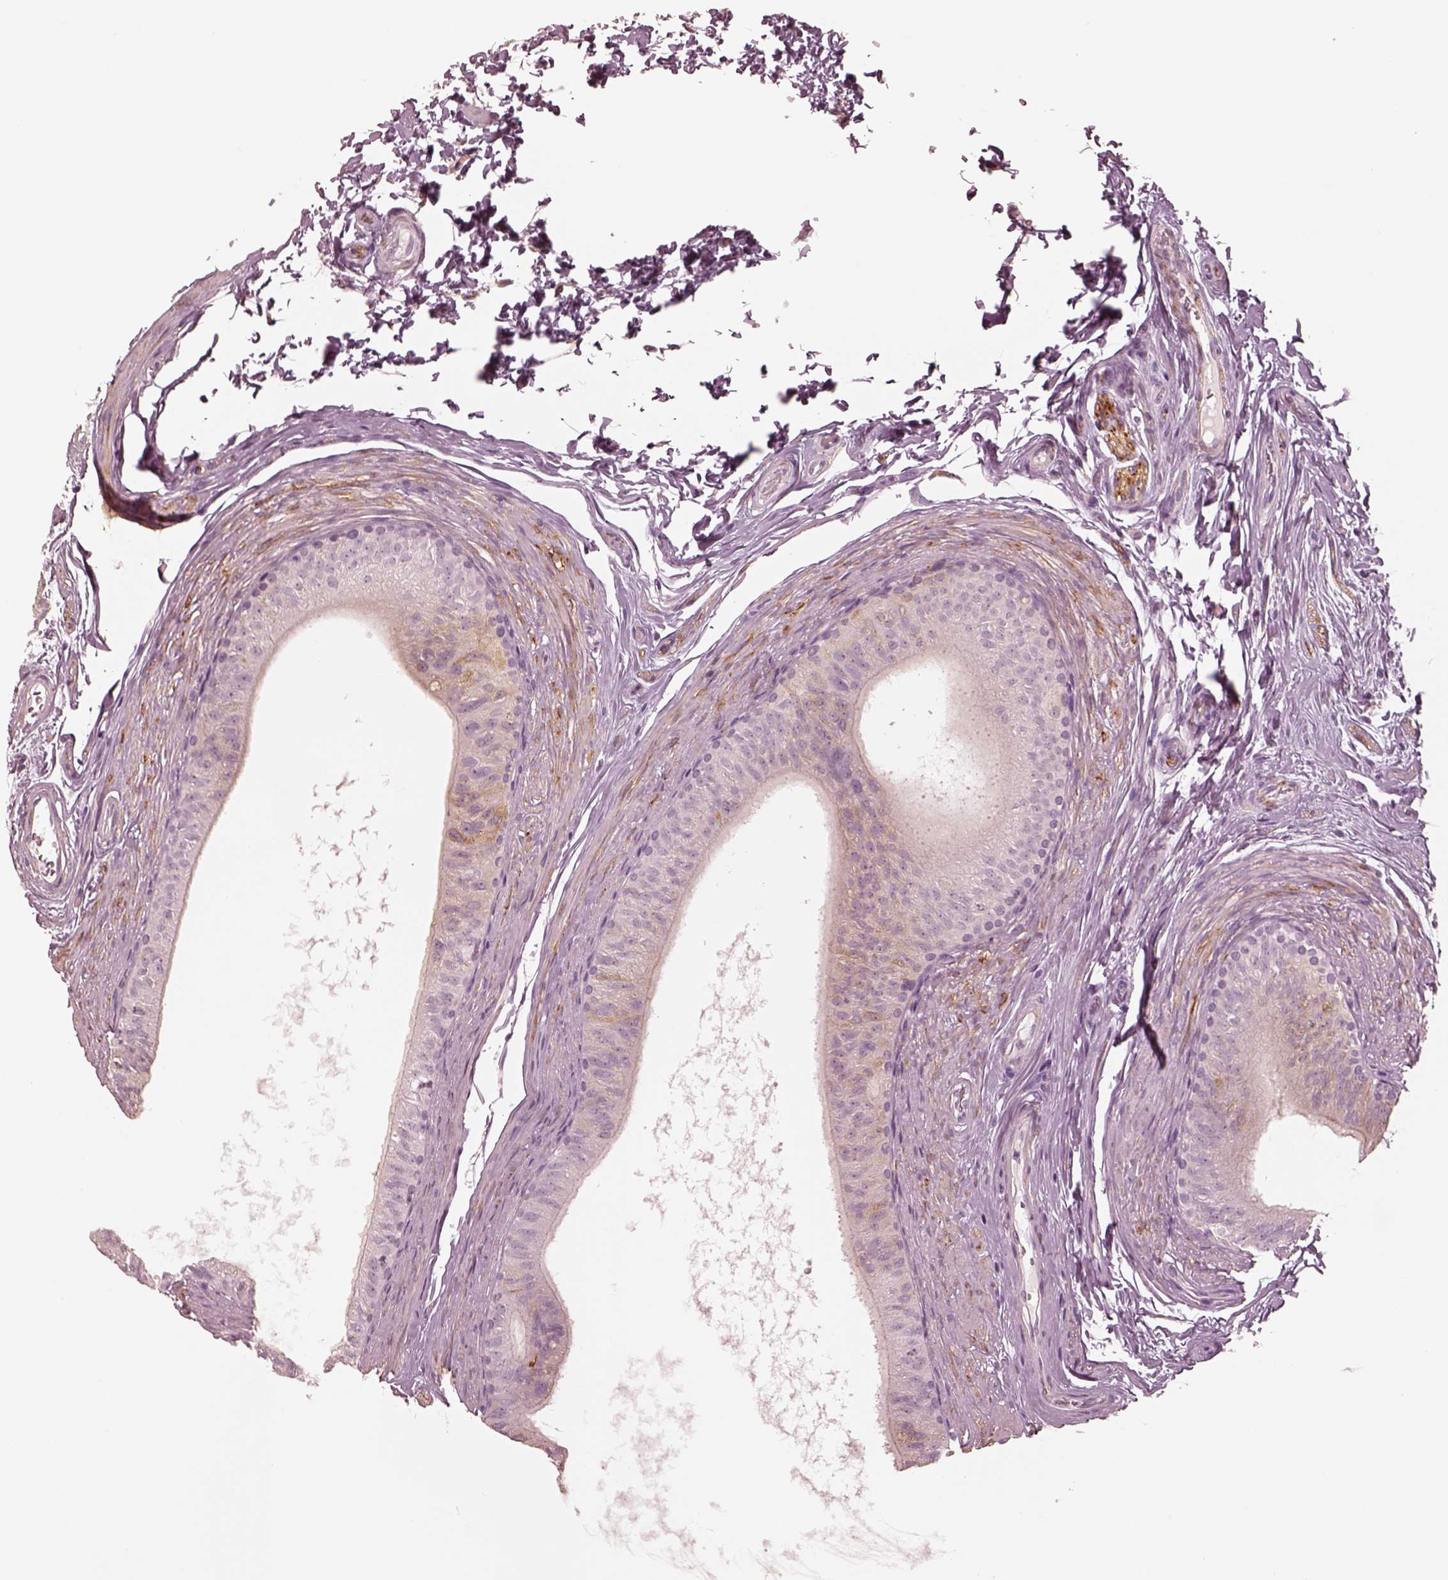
{"staining": {"intensity": "weak", "quantity": "<25%", "location": "cytoplasmic/membranous"}, "tissue": "epididymis", "cell_type": "Glandular cells", "image_type": "normal", "snomed": [{"axis": "morphology", "description": "Normal tissue, NOS"}, {"axis": "topography", "description": "Epididymis"}], "caption": "Immunohistochemistry photomicrograph of normal human epididymis stained for a protein (brown), which exhibits no positivity in glandular cells.", "gene": "DNAAF9", "patient": {"sex": "male", "age": 36}}